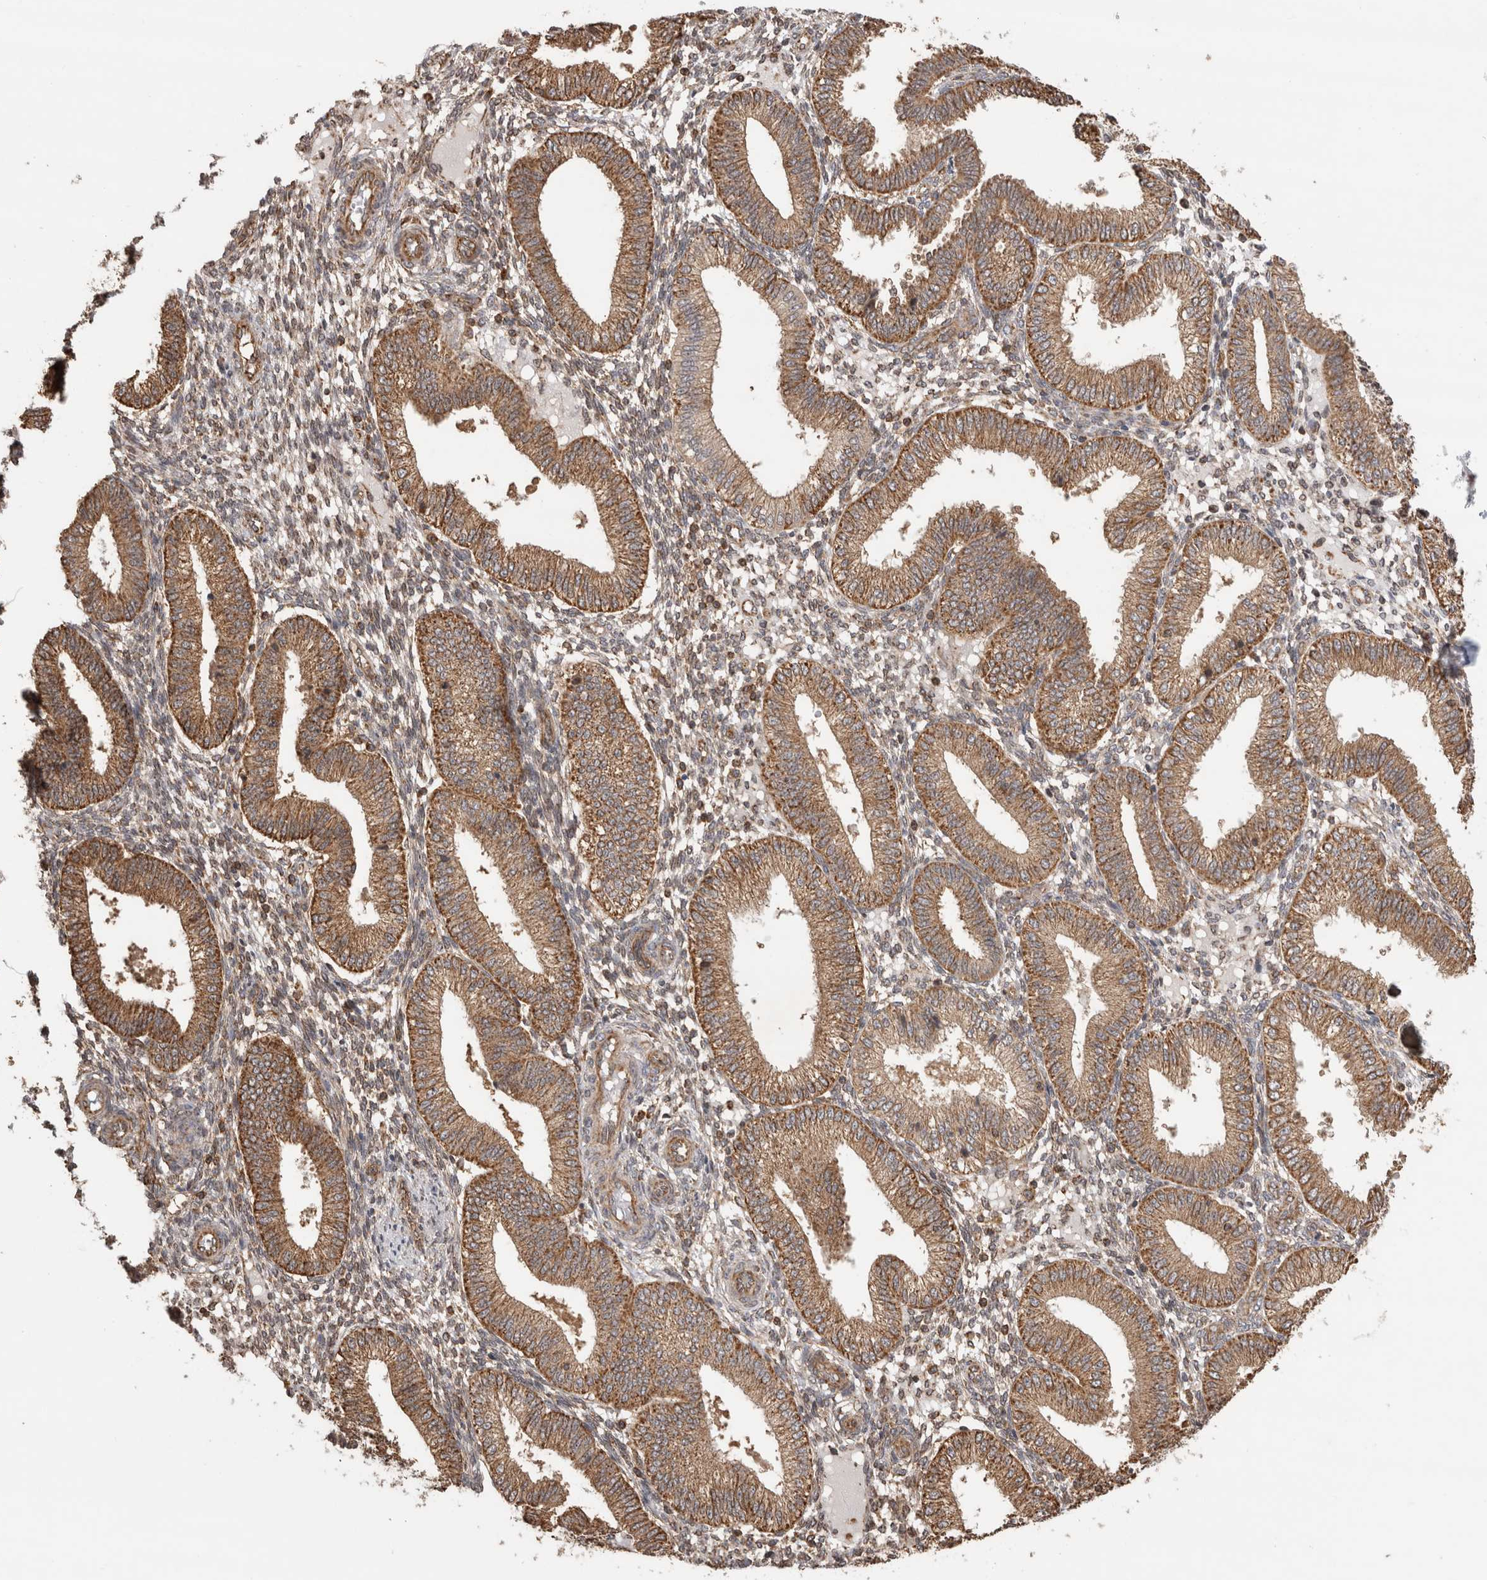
{"staining": {"intensity": "weak", "quantity": ">75%", "location": "cytoplasmic/membranous"}, "tissue": "endometrium", "cell_type": "Cells in endometrial stroma", "image_type": "normal", "snomed": [{"axis": "morphology", "description": "Normal tissue, NOS"}, {"axis": "topography", "description": "Endometrium"}], "caption": "Human endometrium stained with a protein marker demonstrates weak staining in cells in endometrial stroma.", "gene": "IMMP2L", "patient": {"sex": "female", "age": 39}}